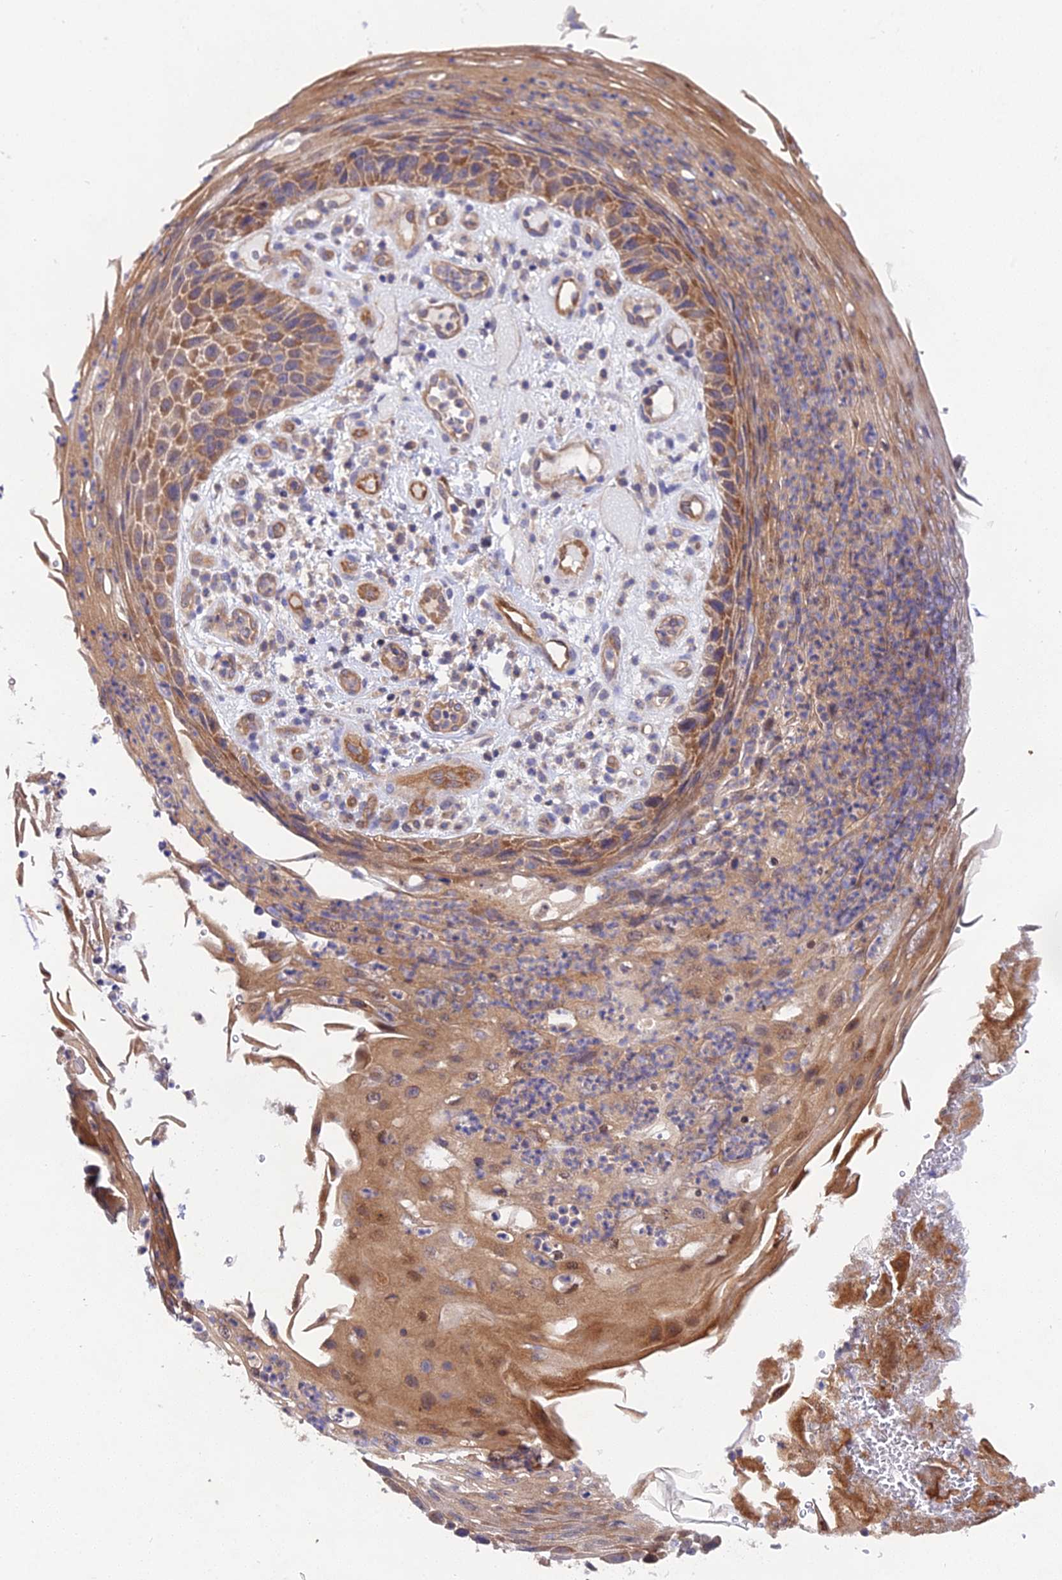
{"staining": {"intensity": "moderate", "quantity": ">75%", "location": "cytoplasmic/membranous"}, "tissue": "skin cancer", "cell_type": "Tumor cells", "image_type": "cancer", "snomed": [{"axis": "morphology", "description": "Squamous cell carcinoma, NOS"}, {"axis": "topography", "description": "Skin"}], "caption": "Protein expression analysis of skin cancer (squamous cell carcinoma) displays moderate cytoplasmic/membranous positivity in approximately >75% of tumor cells.", "gene": "PPP2R2C", "patient": {"sex": "female", "age": 88}}